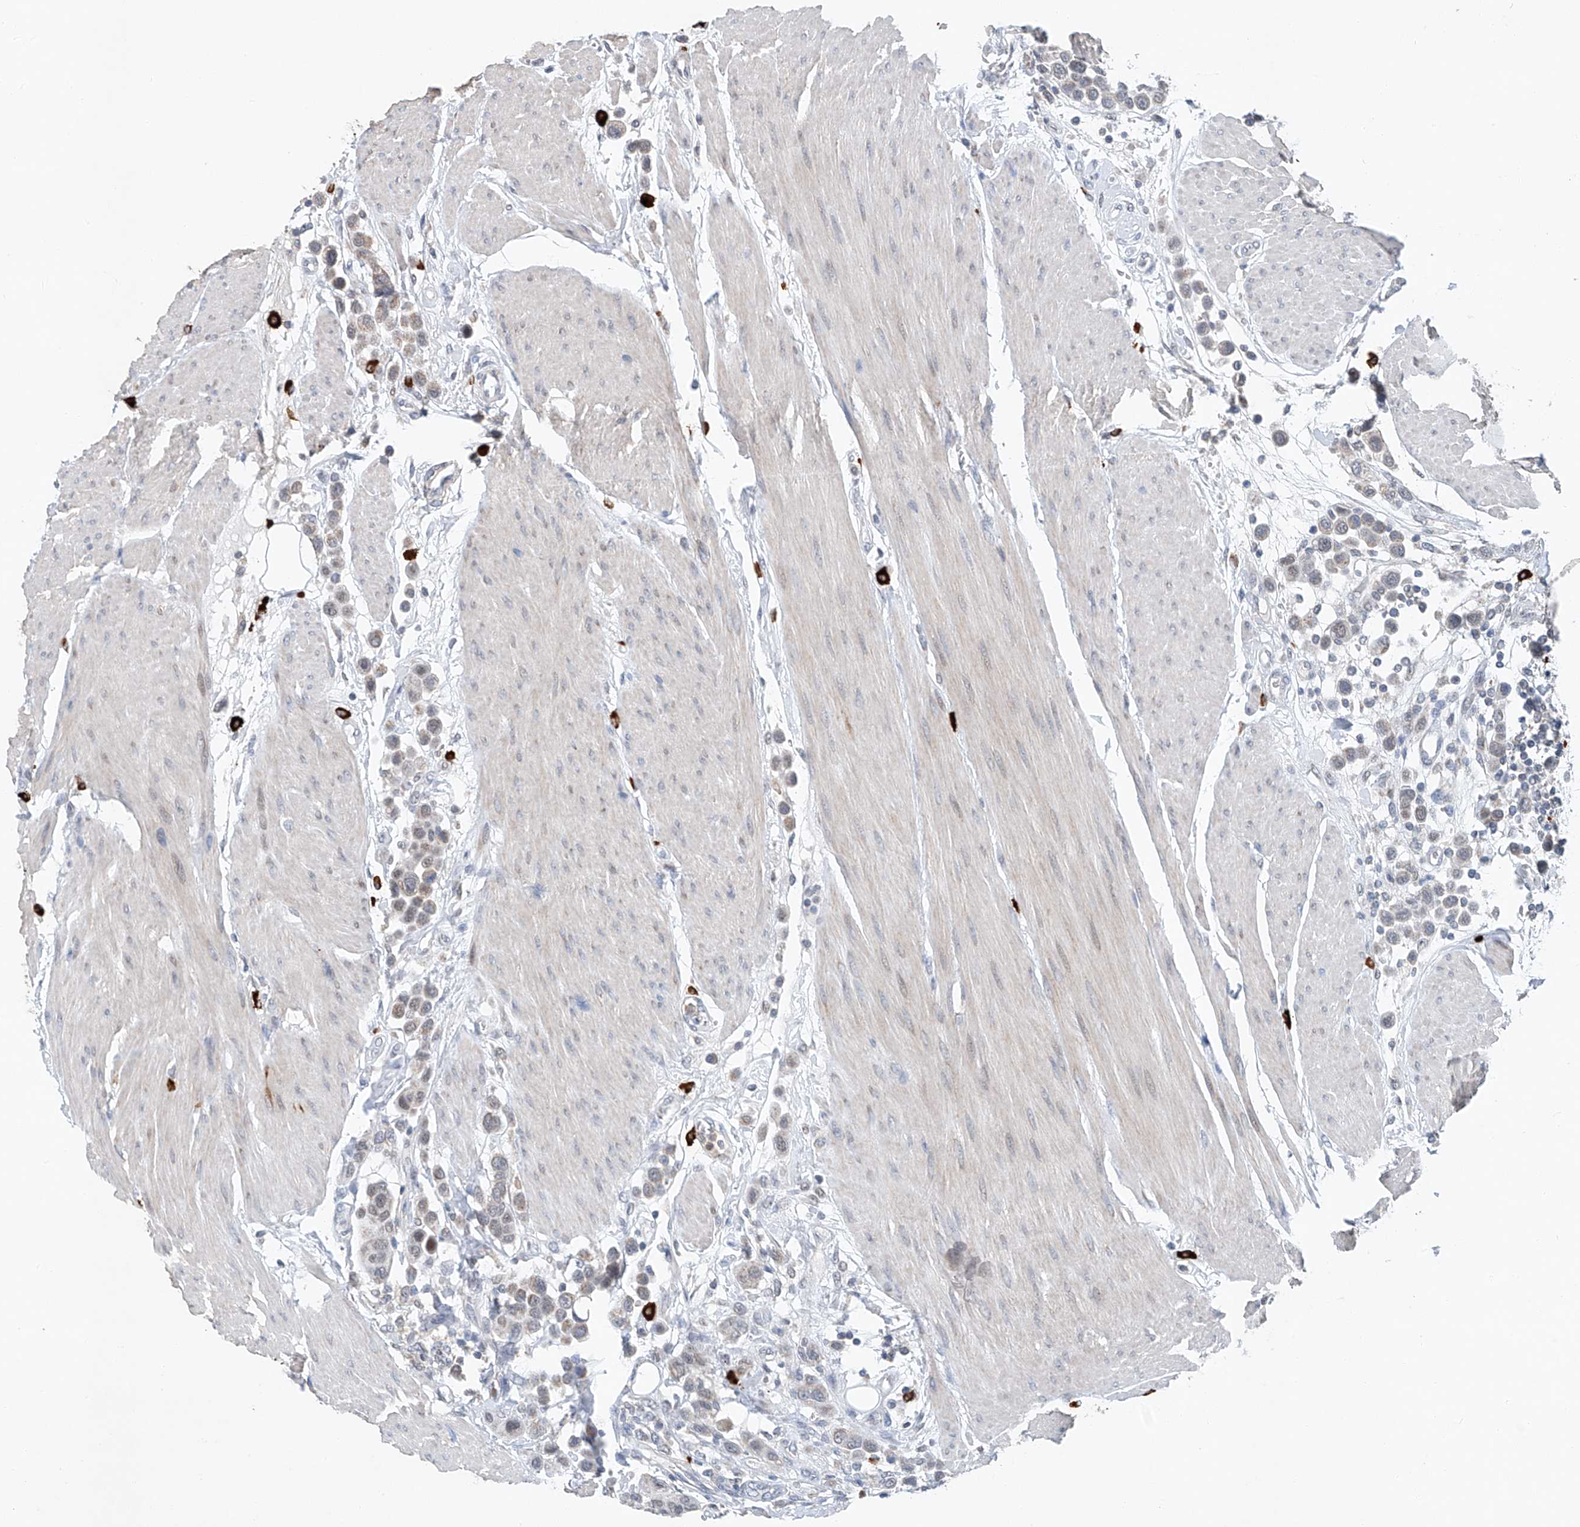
{"staining": {"intensity": "weak", "quantity": "25%-75%", "location": "cytoplasmic/membranous"}, "tissue": "urothelial cancer", "cell_type": "Tumor cells", "image_type": "cancer", "snomed": [{"axis": "morphology", "description": "Urothelial carcinoma, High grade"}, {"axis": "topography", "description": "Urinary bladder"}], "caption": "Urothelial cancer stained for a protein demonstrates weak cytoplasmic/membranous positivity in tumor cells. Using DAB (3,3'-diaminobenzidine) (brown) and hematoxylin (blue) stains, captured at high magnification using brightfield microscopy.", "gene": "KLF15", "patient": {"sex": "male", "age": 50}}